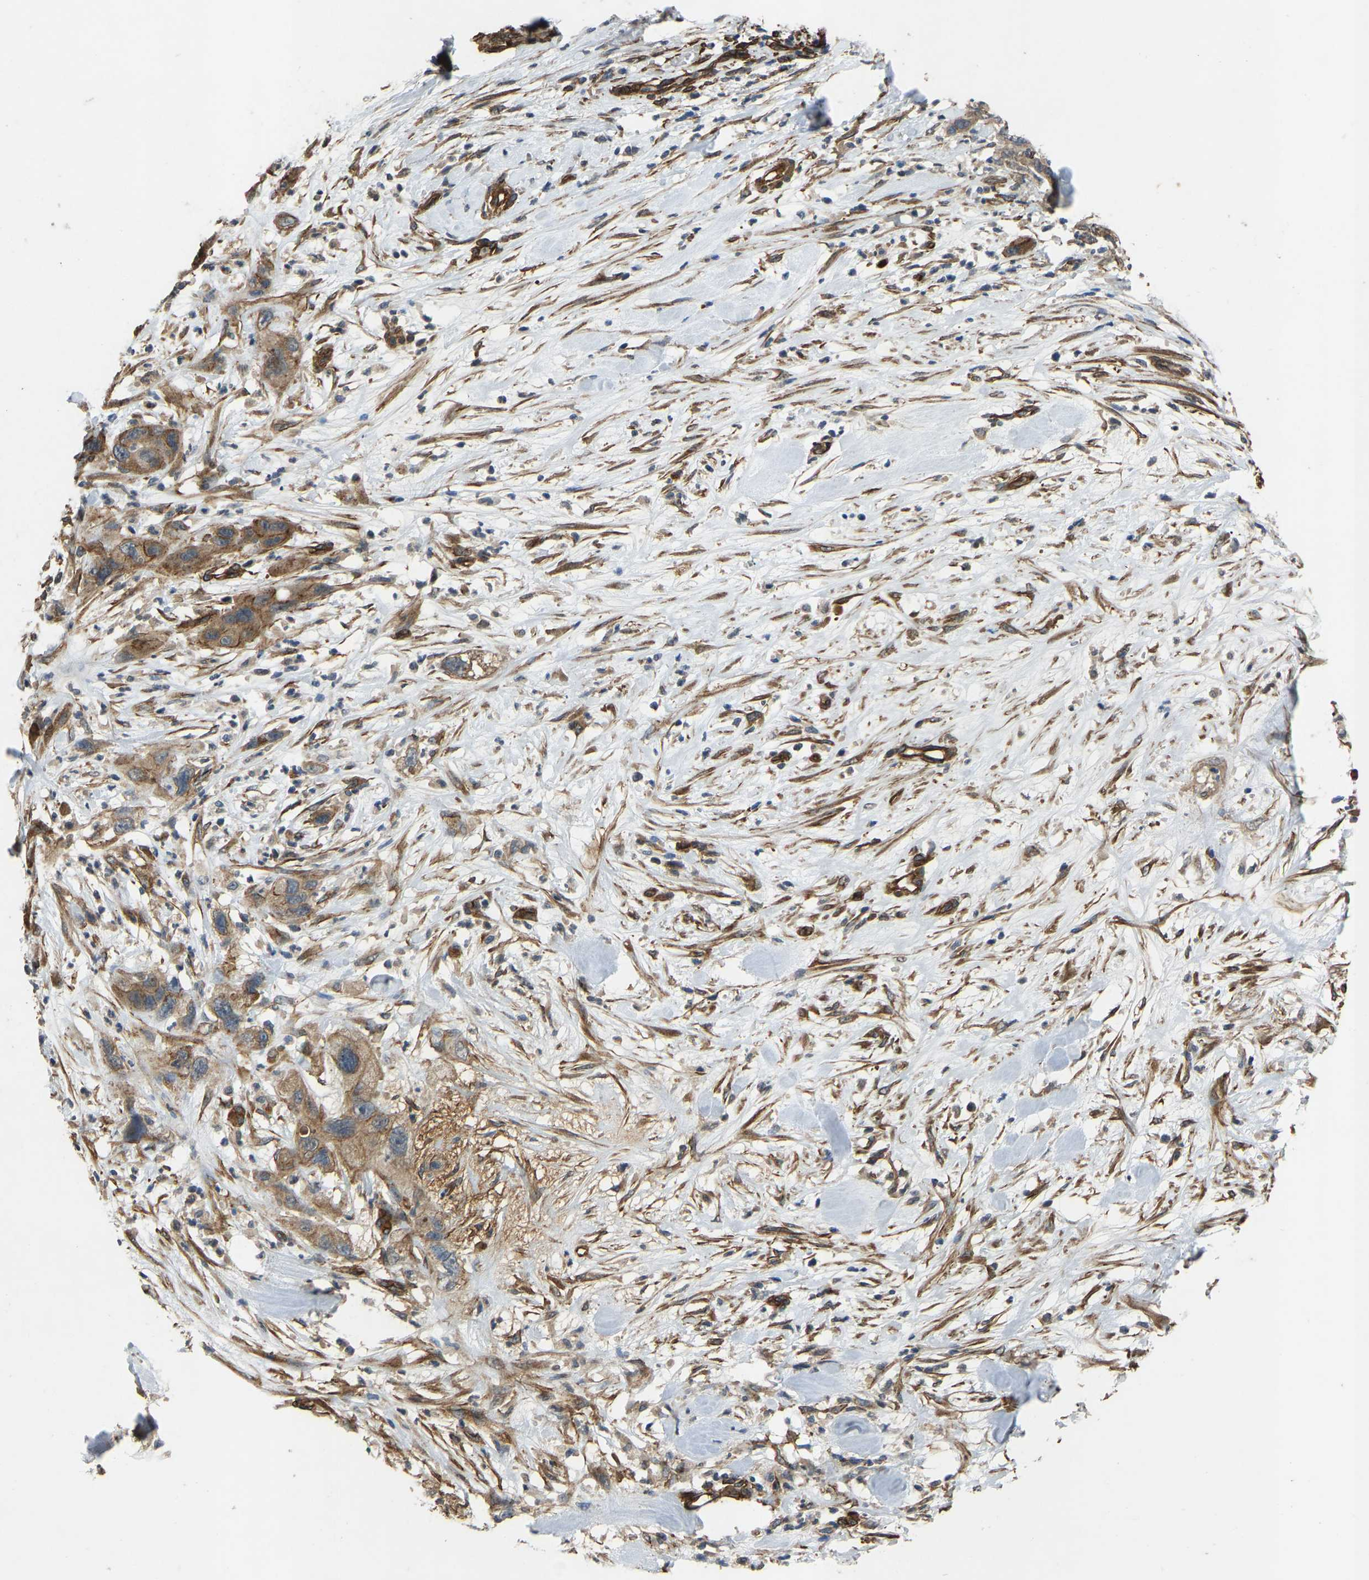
{"staining": {"intensity": "moderate", "quantity": ">75%", "location": "cytoplasmic/membranous"}, "tissue": "pancreatic cancer", "cell_type": "Tumor cells", "image_type": "cancer", "snomed": [{"axis": "morphology", "description": "Adenocarcinoma, NOS"}, {"axis": "topography", "description": "Pancreas"}], "caption": "Immunohistochemistry (IHC) histopathology image of human adenocarcinoma (pancreatic) stained for a protein (brown), which demonstrates medium levels of moderate cytoplasmic/membranous expression in about >75% of tumor cells.", "gene": "NMB", "patient": {"sex": "female", "age": 71}}